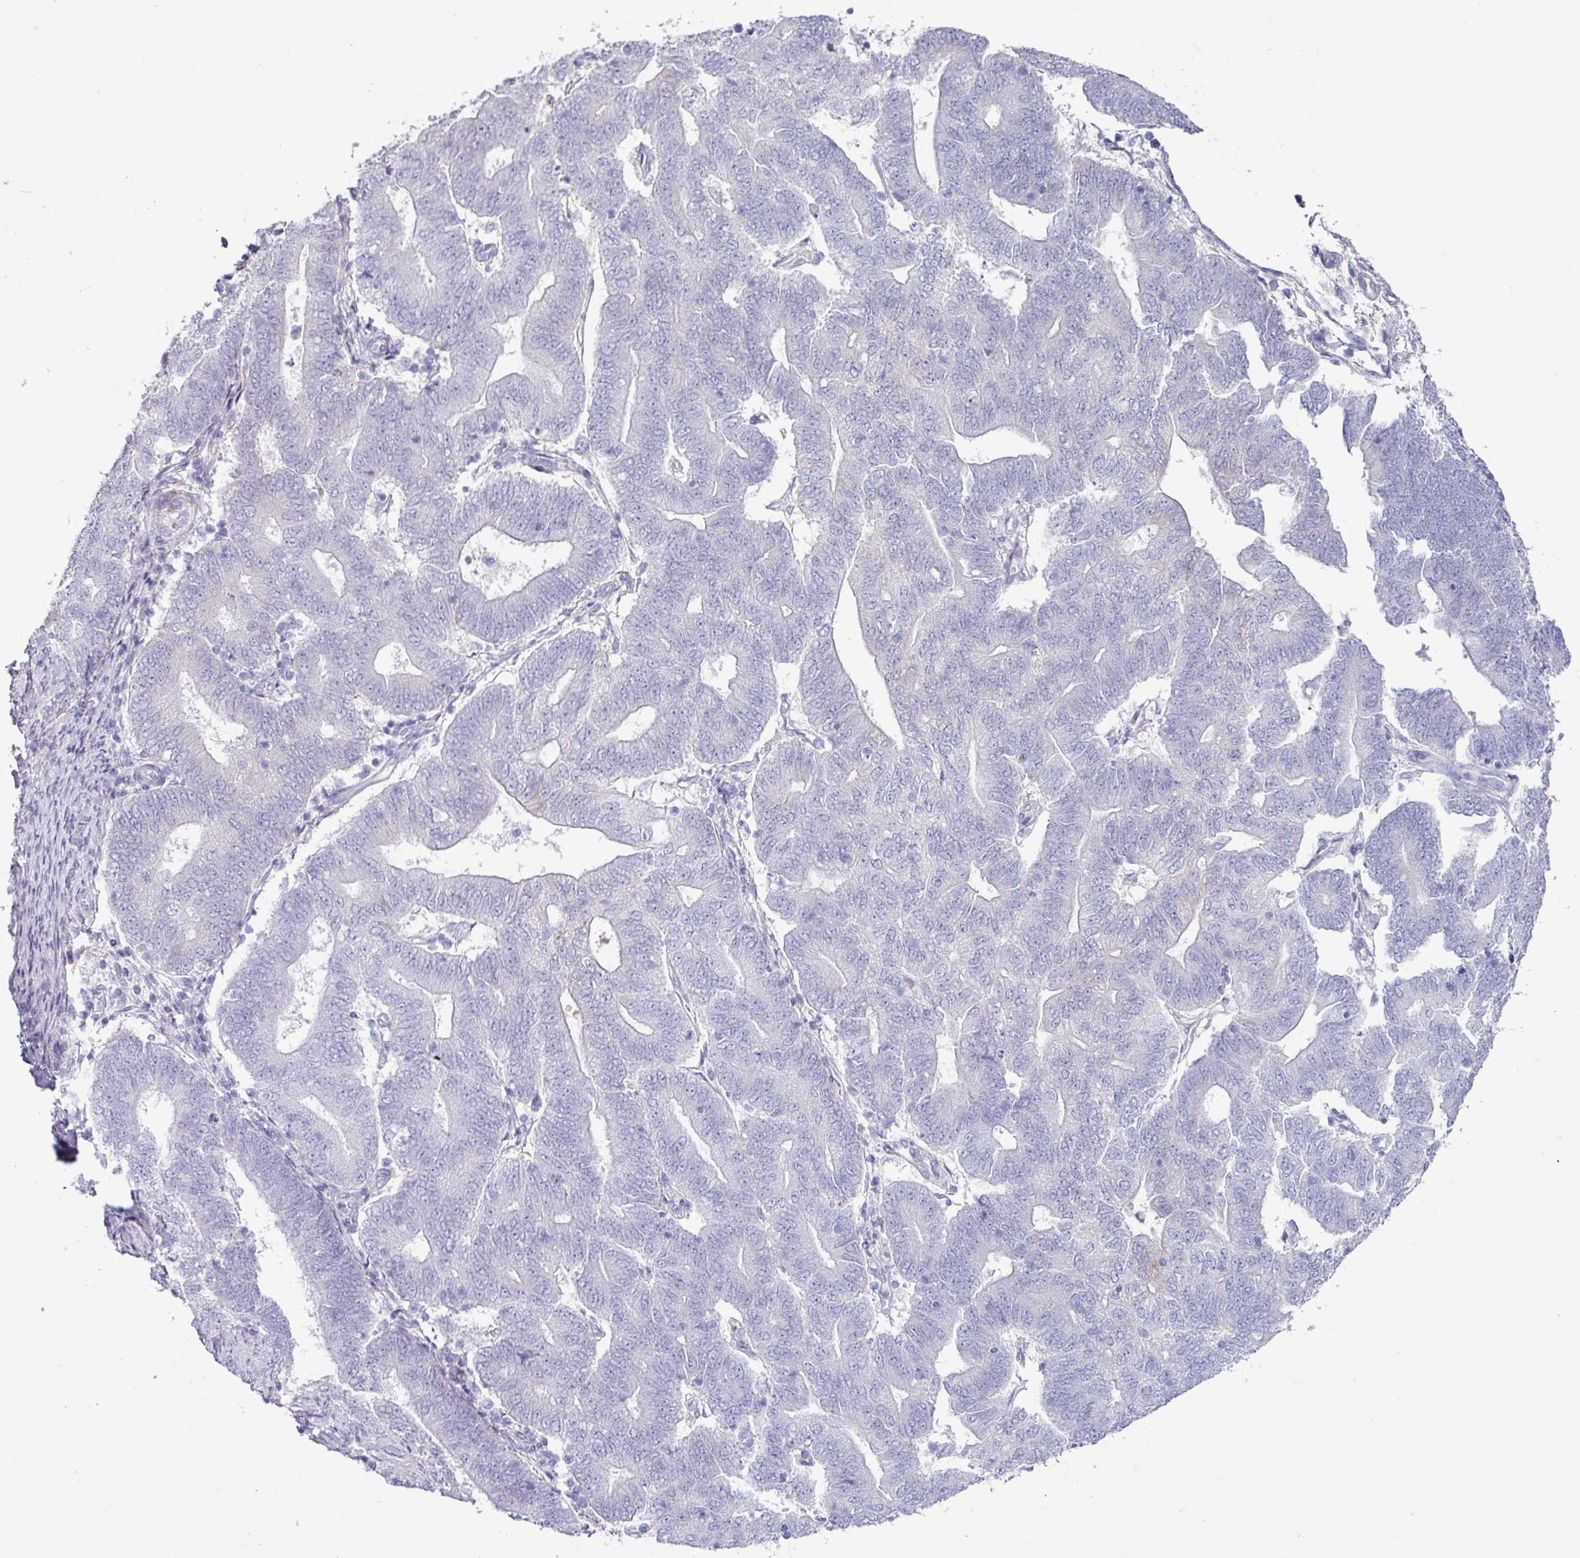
{"staining": {"intensity": "negative", "quantity": "none", "location": "none"}, "tissue": "endometrial cancer", "cell_type": "Tumor cells", "image_type": "cancer", "snomed": [{"axis": "morphology", "description": "Adenocarcinoma, NOS"}, {"axis": "topography", "description": "Endometrium"}], "caption": "Immunohistochemistry image of neoplastic tissue: human adenocarcinoma (endometrial) stained with DAB (3,3'-diaminobenzidine) exhibits no significant protein expression in tumor cells.", "gene": "PPP1R35", "patient": {"sex": "female", "age": 70}}